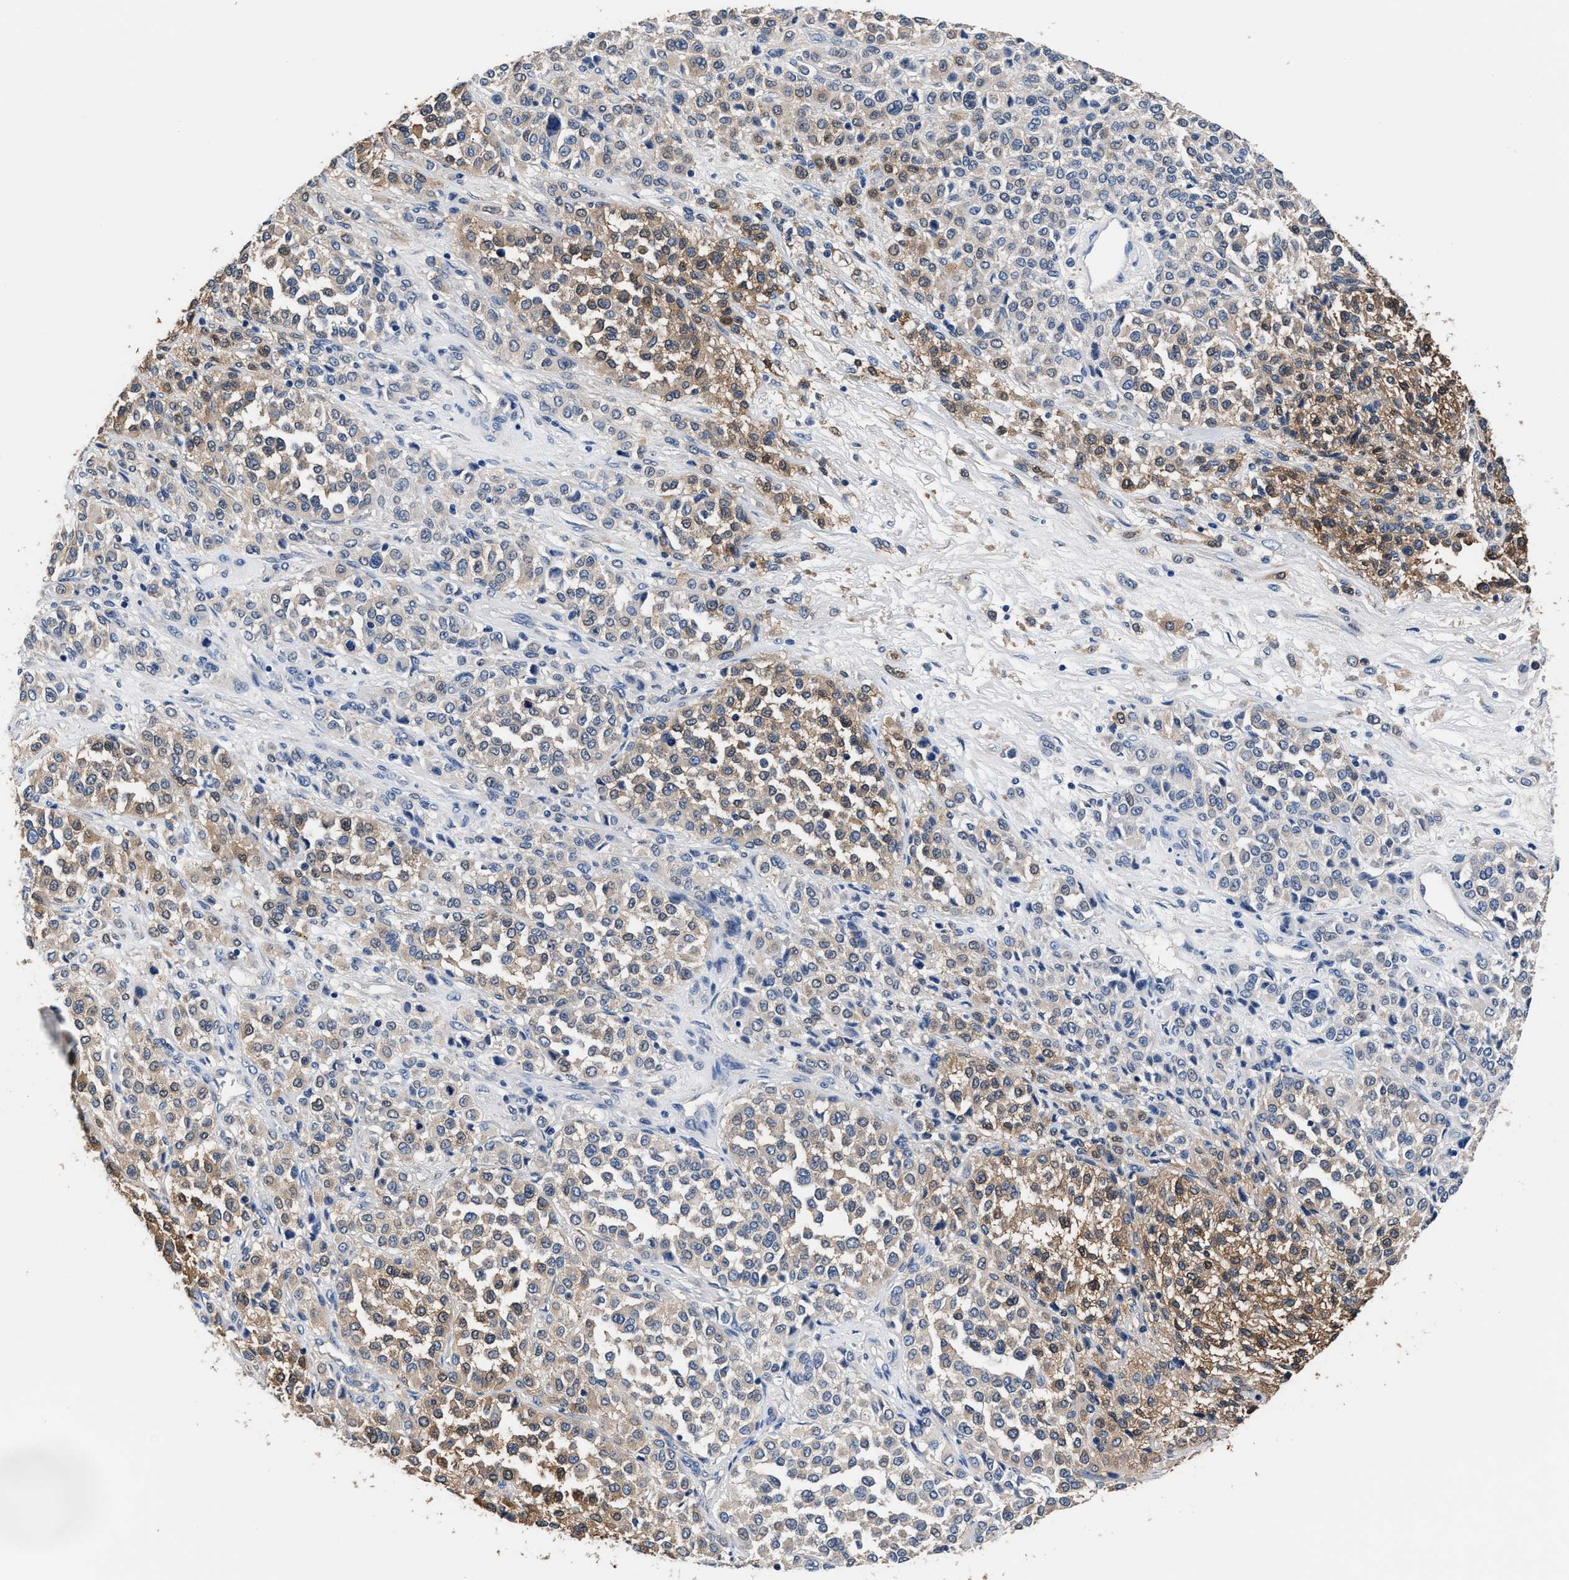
{"staining": {"intensity": "moderate", "quantity": "25%-75%", "location": "cytoplasmic/membranous"}, "tissue": "melanoma", "cell_type": "Tumor cells", "image_type": "cancer", "snomed": [{"axis": "morphology", "description": "Malignant melanoma, Metastatic site"}, {"axis": "topography", "description": "Pancreas"}], "caption": "The photomicrograph reveals immunohistochemical staining of melanoma. There is moderate cytoplasmic/membranous expression is present in about 25%-75% of tumor cells.", "gene": "GSTM1", "patient": {"sex": "female", "age": 30}}